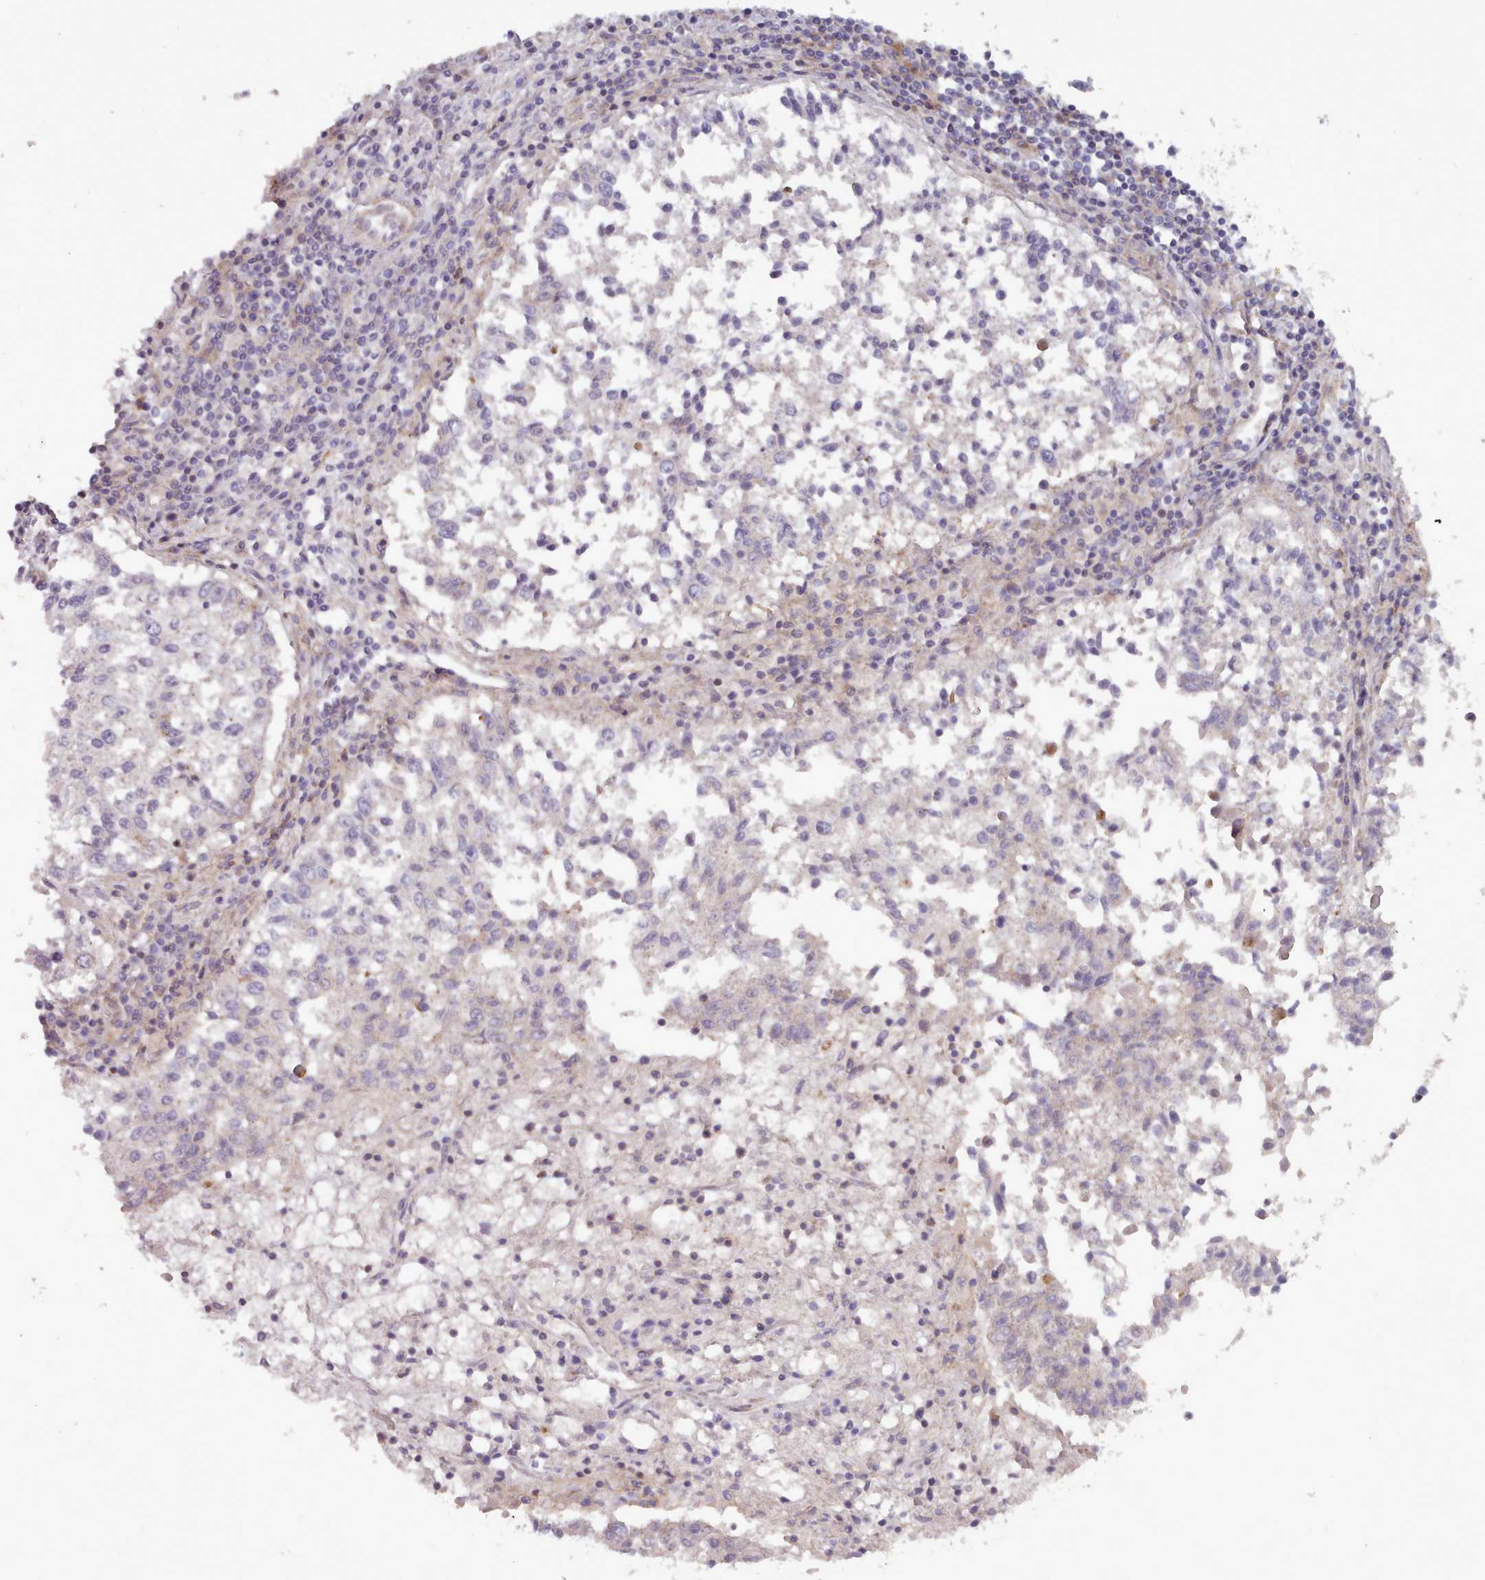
{"staining": {"intensity": "negative", "quantity": "none", "location": "none"}, "tissue": "lung cancer", "cell_type": "Tumor cells", "image_type": "cancer", "snomed": [{"axis": "morphology", "description": "Squamous cell carcinoma, NOS"}, {"axis": "topography", "description": "Lung"}], "caption": "A histopathology image of lung cancer stained for a protein demonstrates no brown staining in tumor cells. (Stains: DAB immunohistochemistry with hematoxylin counter stain, Microscopy: brightfield microscopy at high magnification).", "gene": "TENT4B", "patient": {"sex": "male", "age": 73}}